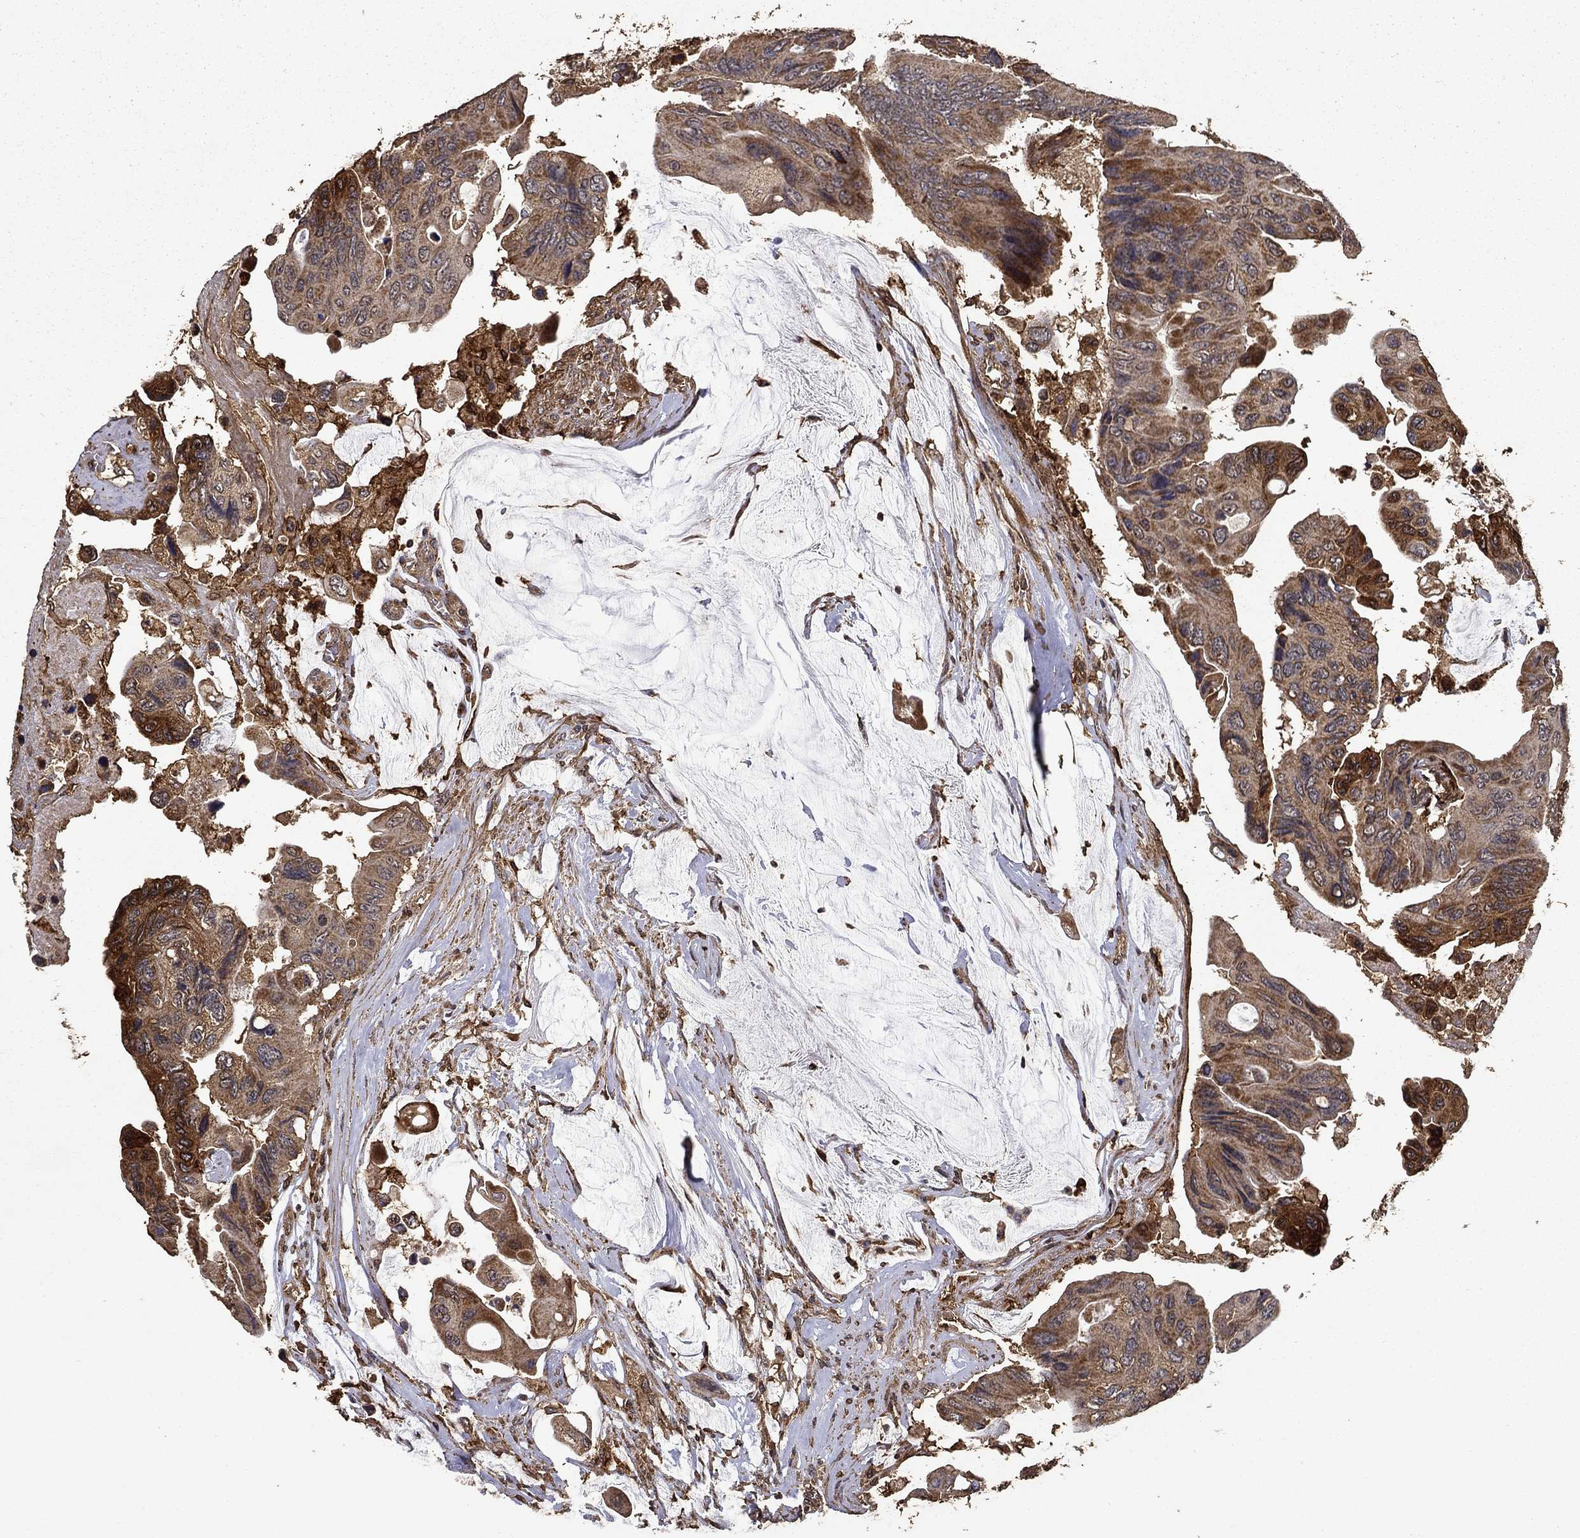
{"staining": {"intensity": "moderate", "quantity": ">75%", "location": "cytoplasmic/membranous"}, "tissue": "colorectal cancer", "cell_type": "Tumor cells", "image_type": "cancer", "snomed": [{"axis": "morphology", "description": "Adenocarcinoma, NOS"}, {"axis": "topography", "description": "Rectum"}], "caption": "Protein analysis of colorectal cancer (adenocarcinoma) tissue exhibits moderate cytoplasmic/membranous positivity in about >75% of tumor cells. (brown staining indicates protein expression, while blue staining denotes nuclei).", "gene": "IFRD1", "patient": {"sex": "male", "age": 63}}